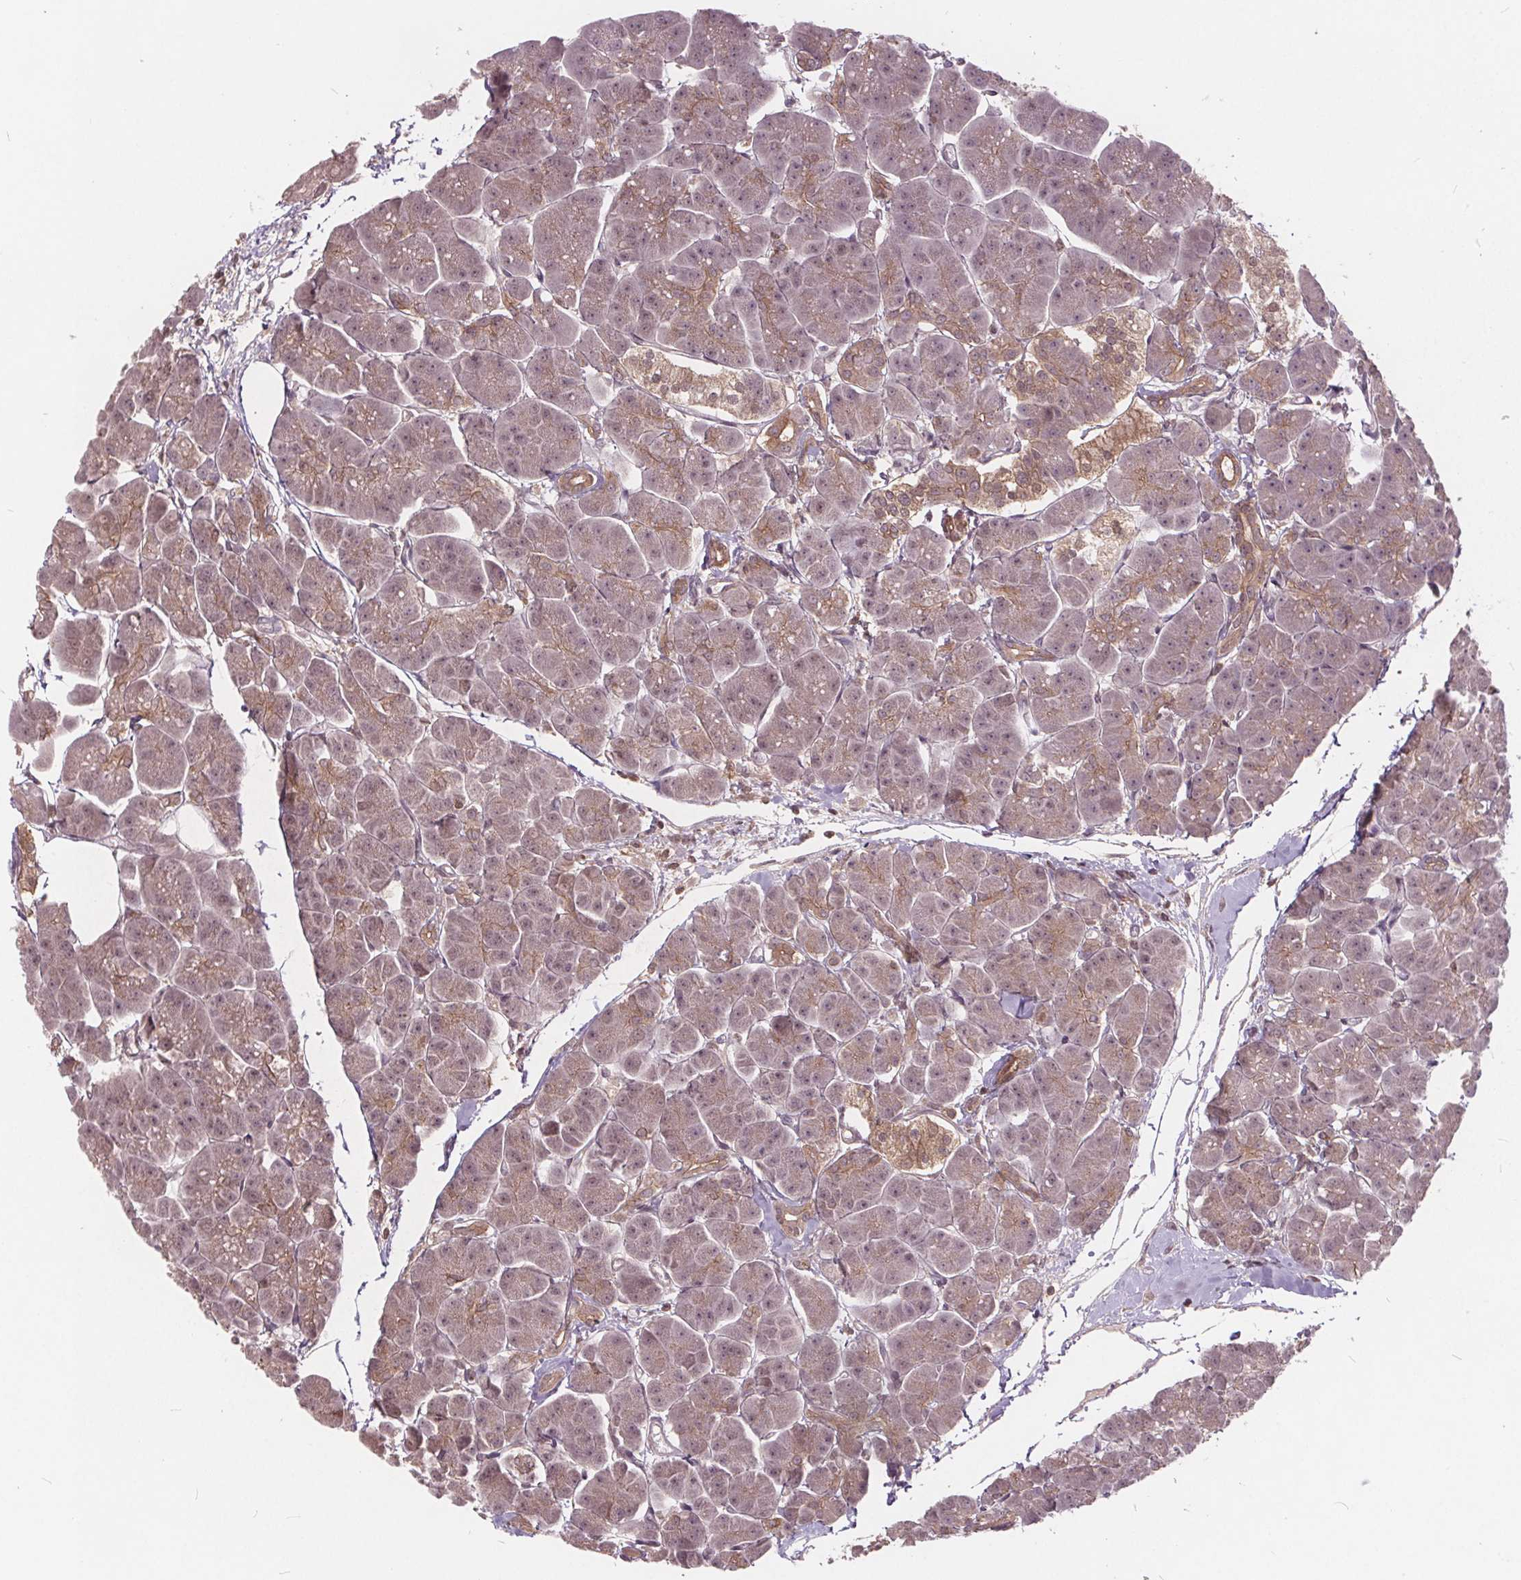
{"staining": {"intensity": "strong", "quantity": "<25%", "location": "cytoplasmic/membranous"}, "tissue": "pancreas", "cell_type": "Exocrine glandular cells", "image_type": "normal", "snomed": [{"axis": "morphology", "description": "Normal tissue, NOS"}, {"axis": "topography", "description": "Adipose tissue"}, {"axis": "topography", "description": "Pancreas"}, {"axis": "topography", "description": "Peripheral nerve tissue"}], "caption": "The histopathology image reveals staining of normal pancreas, revealing strong cytoplasmic/membranous protein positivity (brown color) within exocrine glandular cells.", "gene": "HIF1AN", "patient": {"sex": "female", "age": 58}}